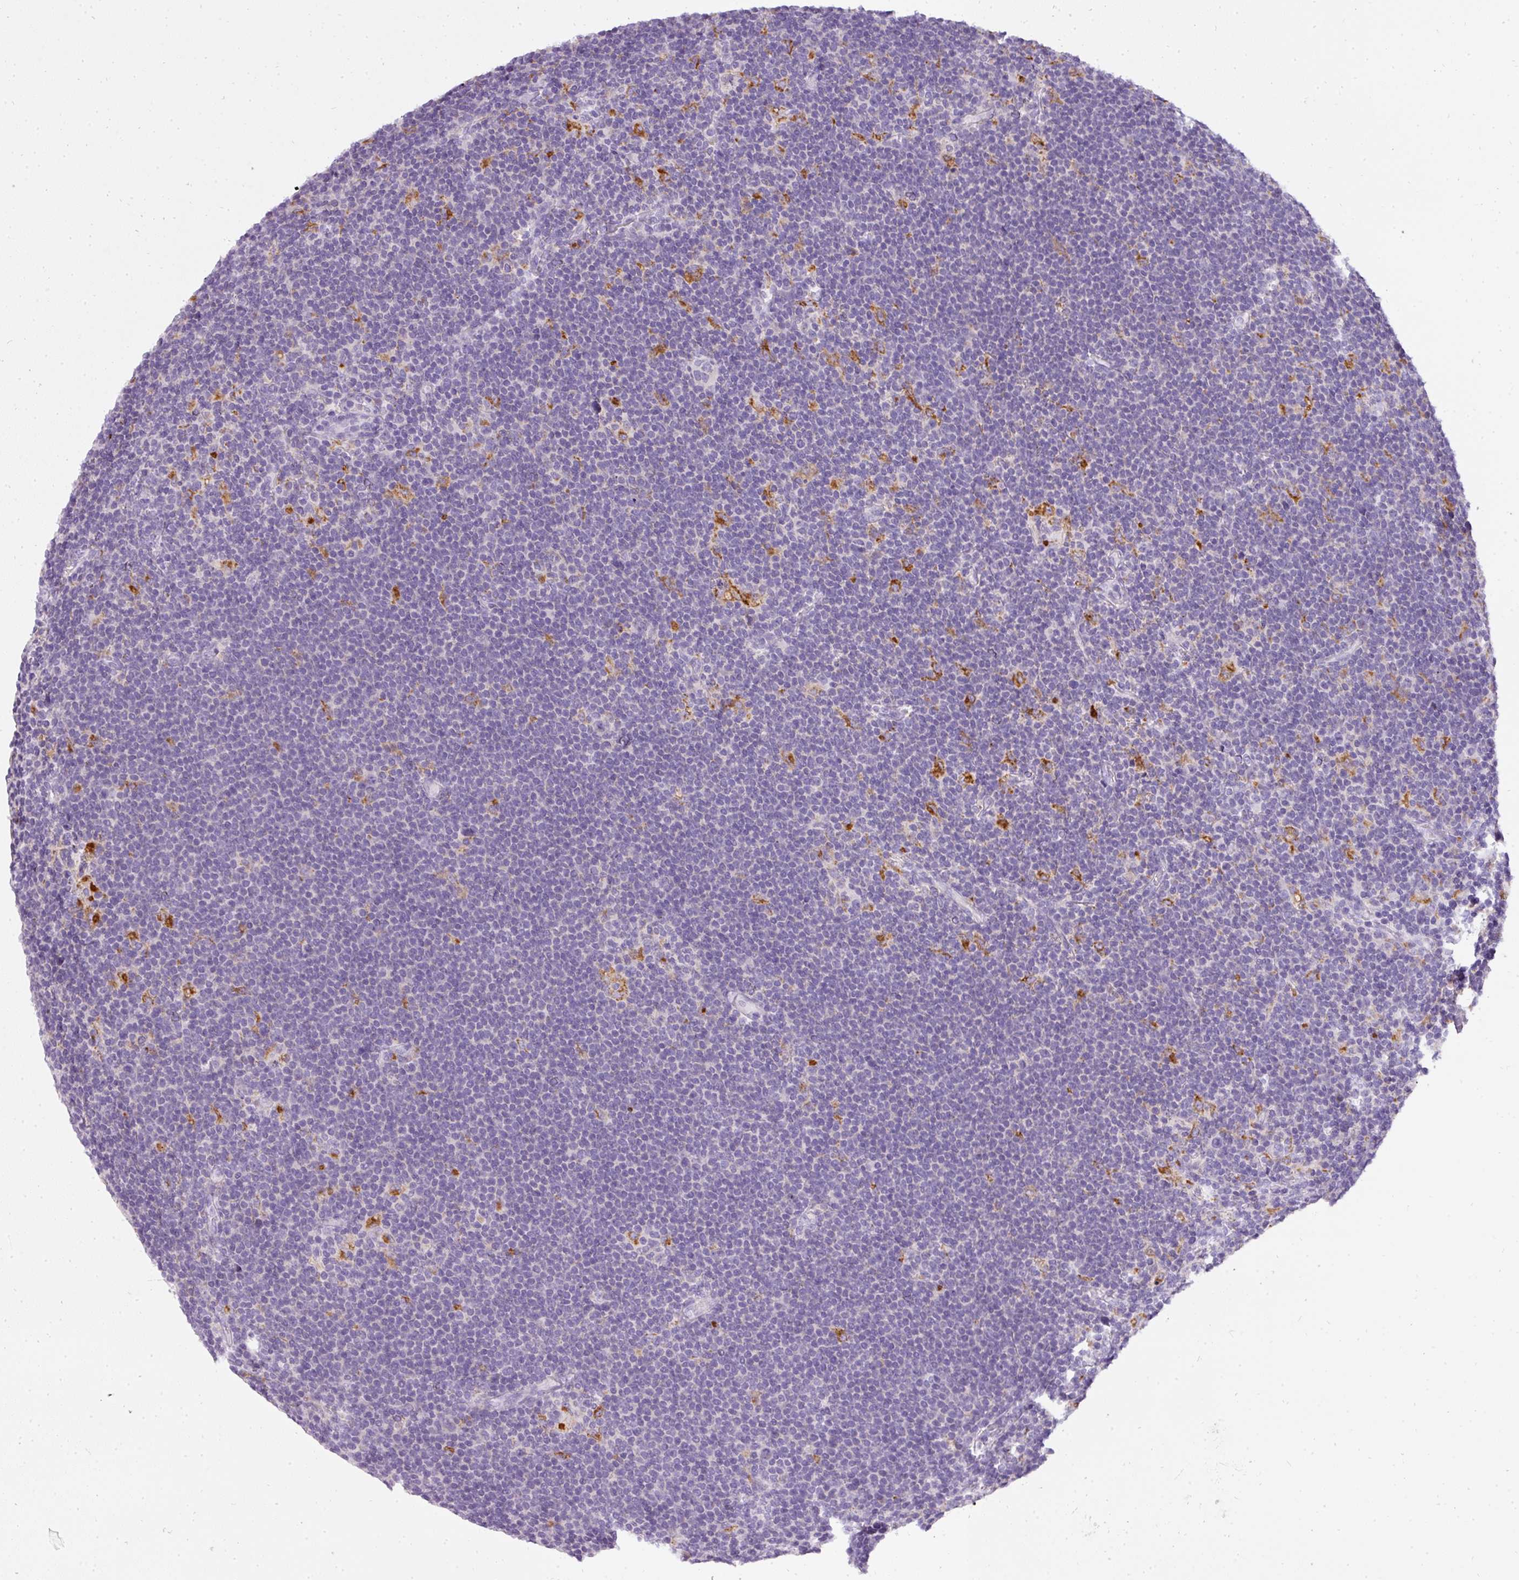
{"staining": {"intensity": "negative", "quantity": "none", "location": "none"}, "tissue": "lymphoma", "cell_type": "Tumor cells", "image_type": "cancer", "snomed": [{"axis": "morphology", "description": "Hodgkin's disease, NOS"}, {"axis": "topography", "description": "Lymph node"}], "caption": "Immunohistochemical staining of lymphoma reveals no significant staining in tumor cells.", "gene": "ATP6V1D", "patient": {"sex": "female", "age": 57}}